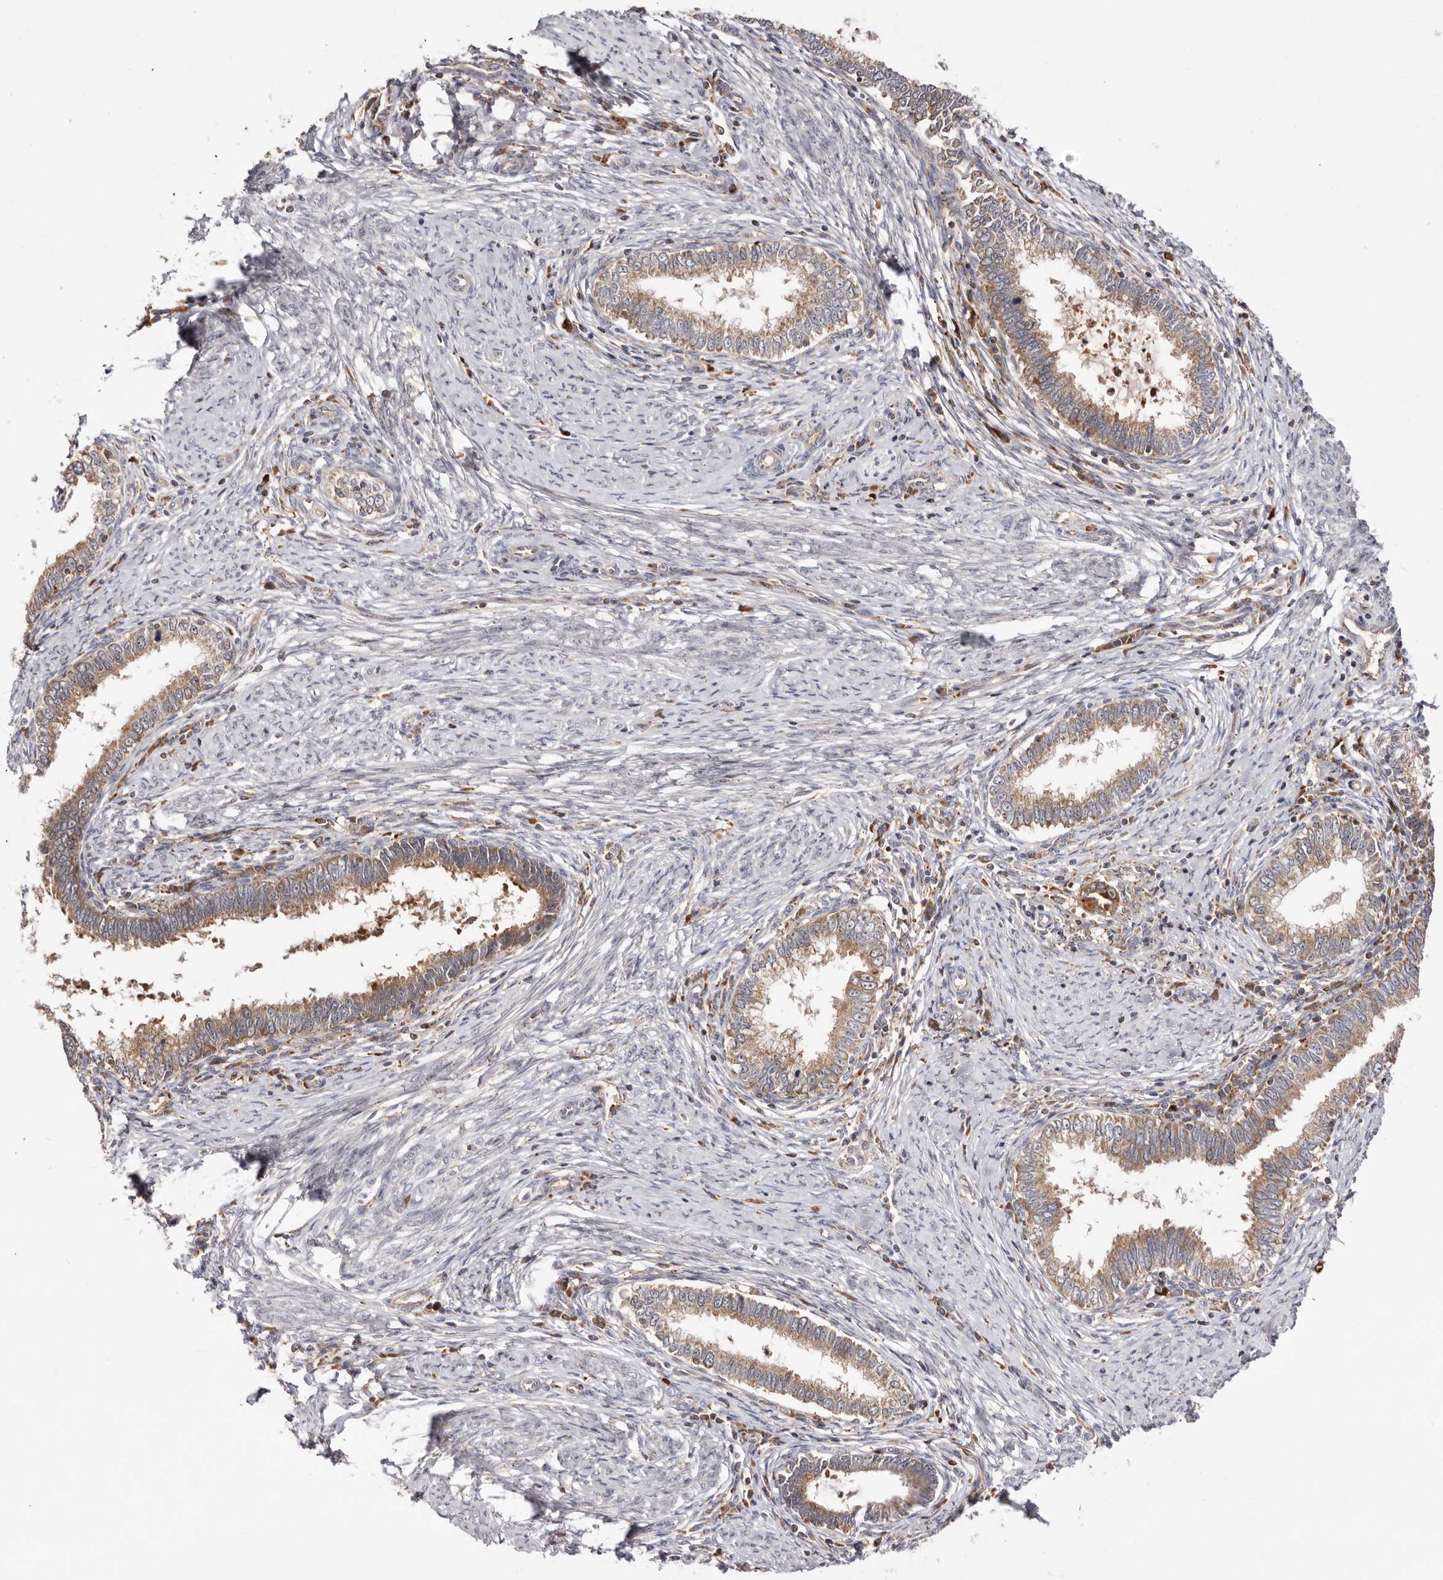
{"staining": {"intensity": "moderate", "quantity": ">75%", "location": "cytoplasmic/membranous"}, "tissue": "cervical cancer", "cell_type": "Tumor cells", "image_type": "cancer", "snomed": [{"axis": "morphology", "description": "Adenocarcinoma, NOS"}, {"axis": "topography", "description": "Cervix"}], "caption": "Immunohistochemical staining of cervical cancer (adenocarcinoma) displays medium levels of moderate cytoplasmic/membranous protein staining in about >75% of tumor cells.", "gene": "RNF213", "patient": {"sex": "female", "age": 36}}